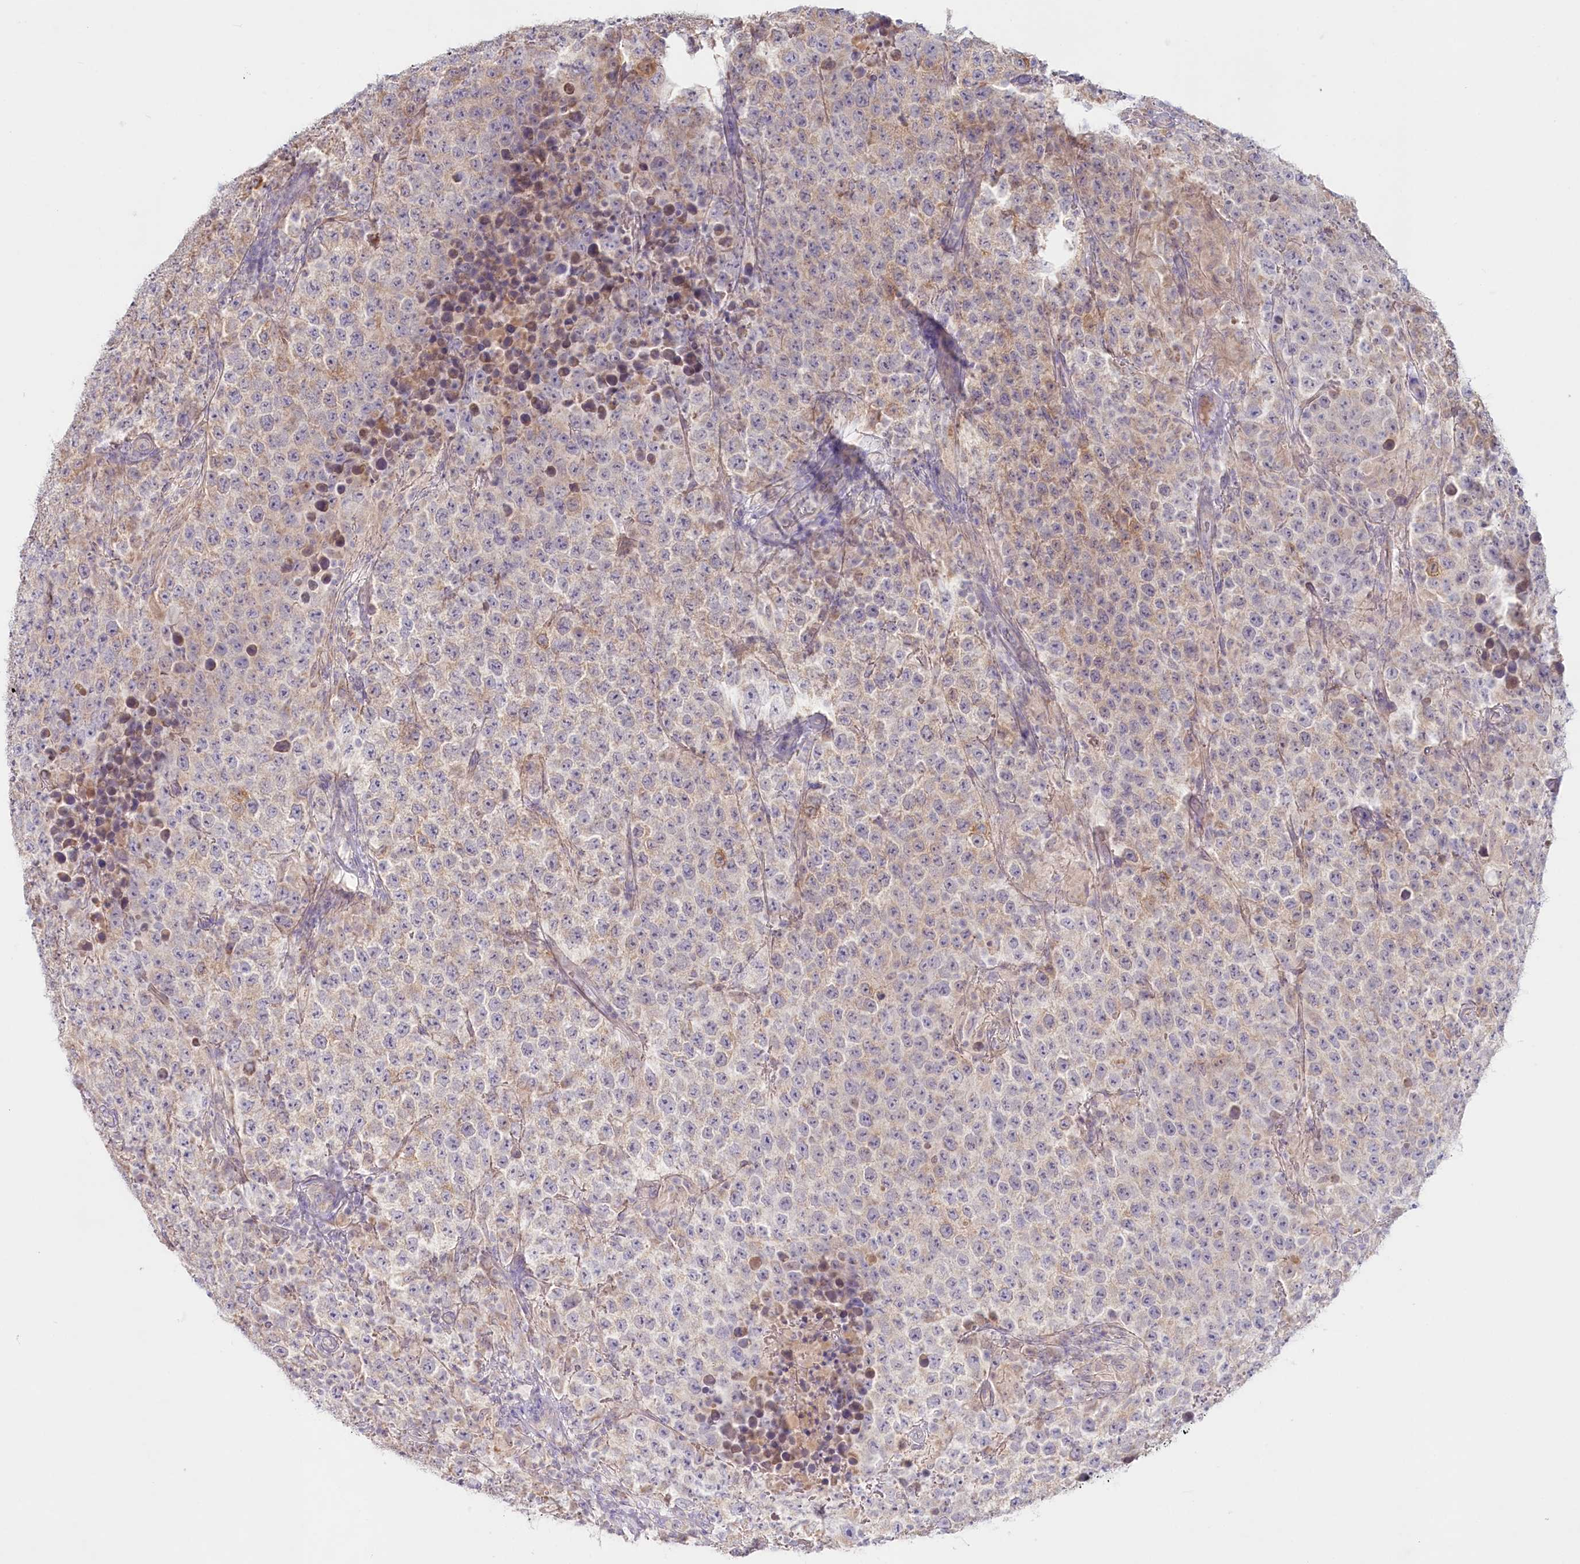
{"staining": {"intensity": "weak", "quantity": "25%-75%", "location": "cytoplasmic/membranous"}, "tissue": "testis cancer", "cell_type": "Tumor cells", "image_type": "cancer", "snomed": [{"axis": "morphology", "description": "Normal tissue, NOS"}, {"axis": "morphology", "description": "Urothelial carcinoma, High grade"}, {"axis": "morphology", "description": "Seminoma, NOS"}, {"axis": "morphology", "description": "Carcinoma, Embryonal, NOS"}, {"axis": "topography", "description": "Urinary bladder"}, {"axis": "topography", "description": "Testis"}], "caption": "Immunohistochemistry of testis embryonal carcinoma shows low levels of weak cytoplasmic/membranous positivity in approximately 25%-75% of tumor cells.", "gene": "PSAPL1", "patient": {"sex": "male", "age": 41}}